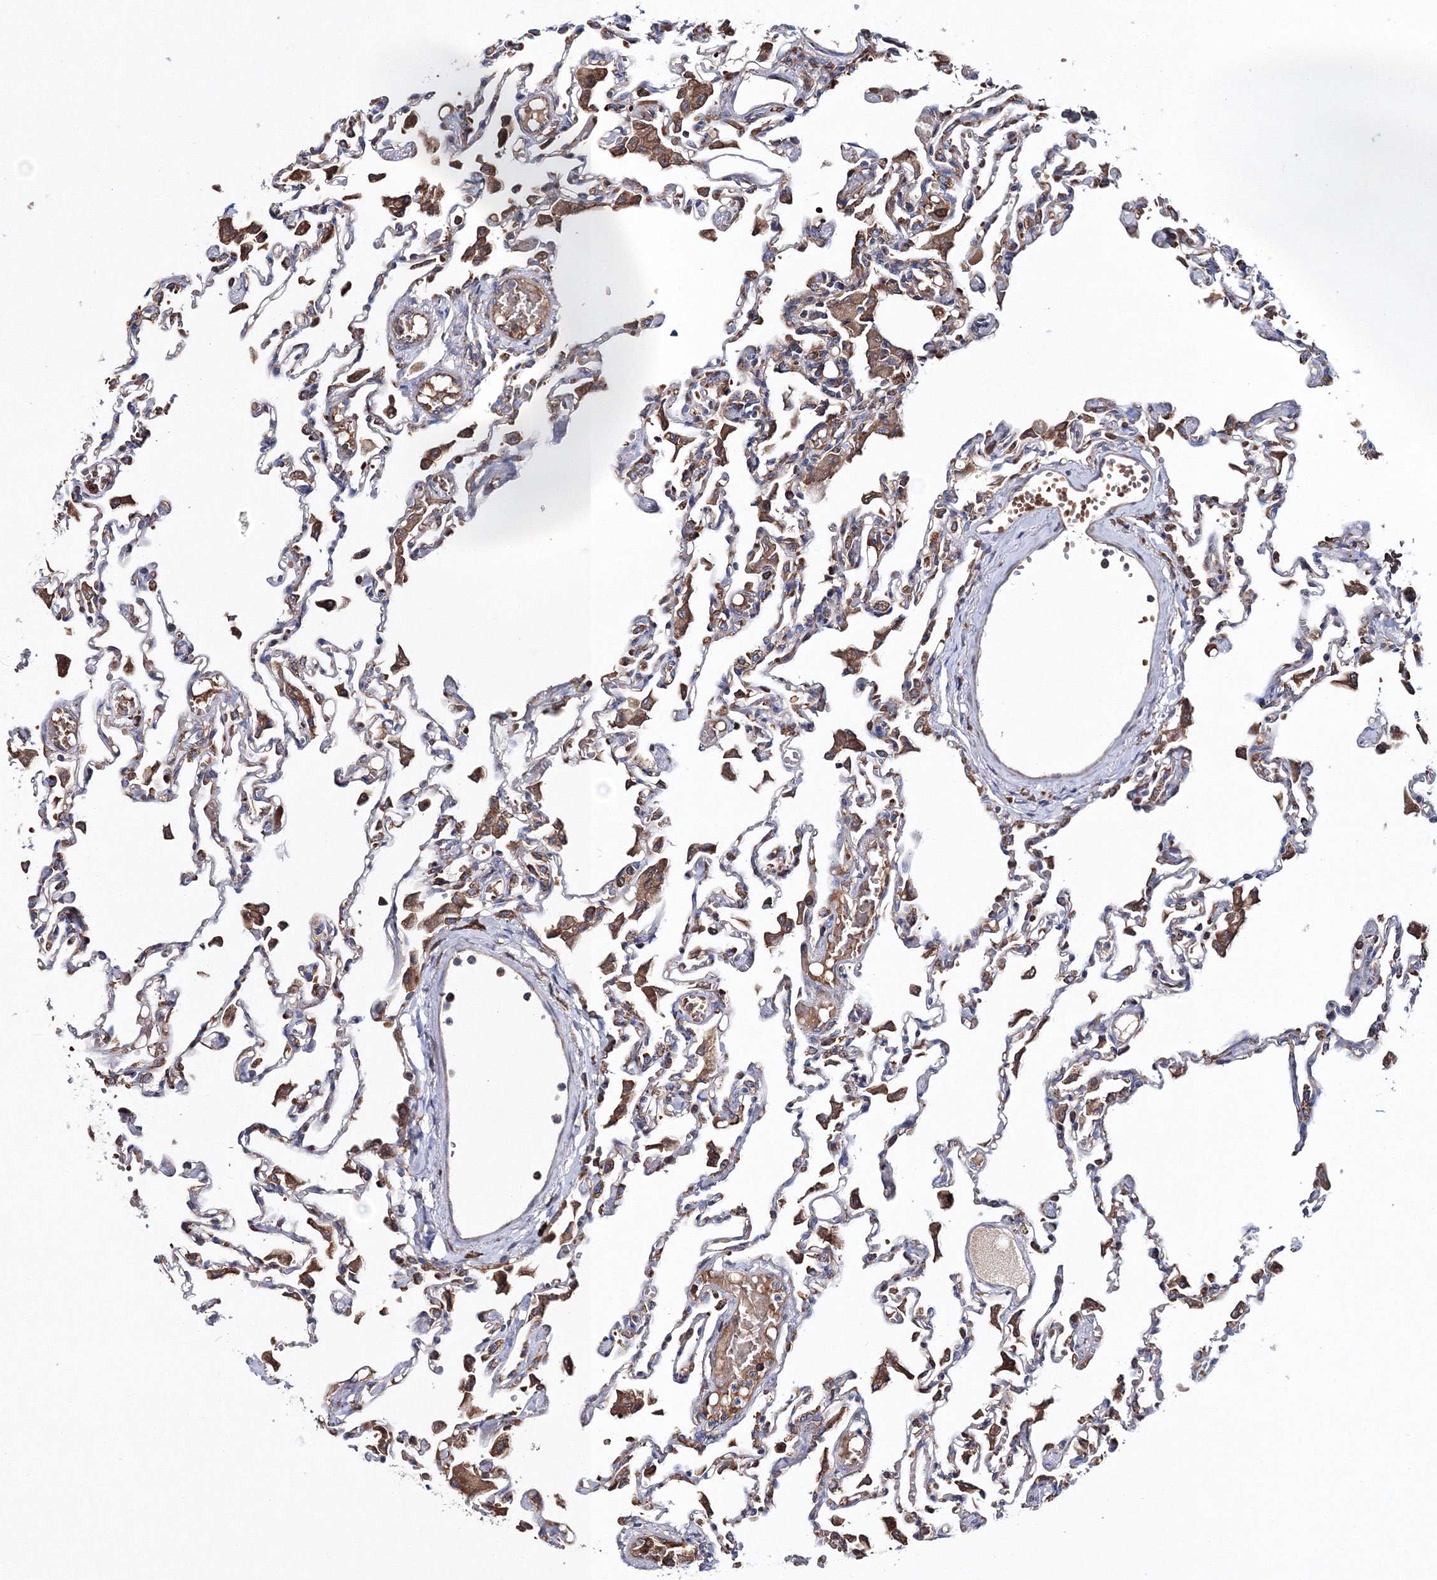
{"staining": {"intensity": "negative", "quantity": "none", "location": "none"}, "tissue": "lung", "cell_type": "Alveolar cells", "image_type": "normal", "snomed": [{"axis": "morphology", "description": "Normal tissue, NOS"}, {"axis": "topography", "description": "Bronchus"}, {"axis": "topography", "description": "Lung"}], "caption": "This is an IHC photomicrograph of normal lung. There is no staining in alveolar cells.", "gene": "VPS8", "patient": {"sex": "female", "age": 49}}